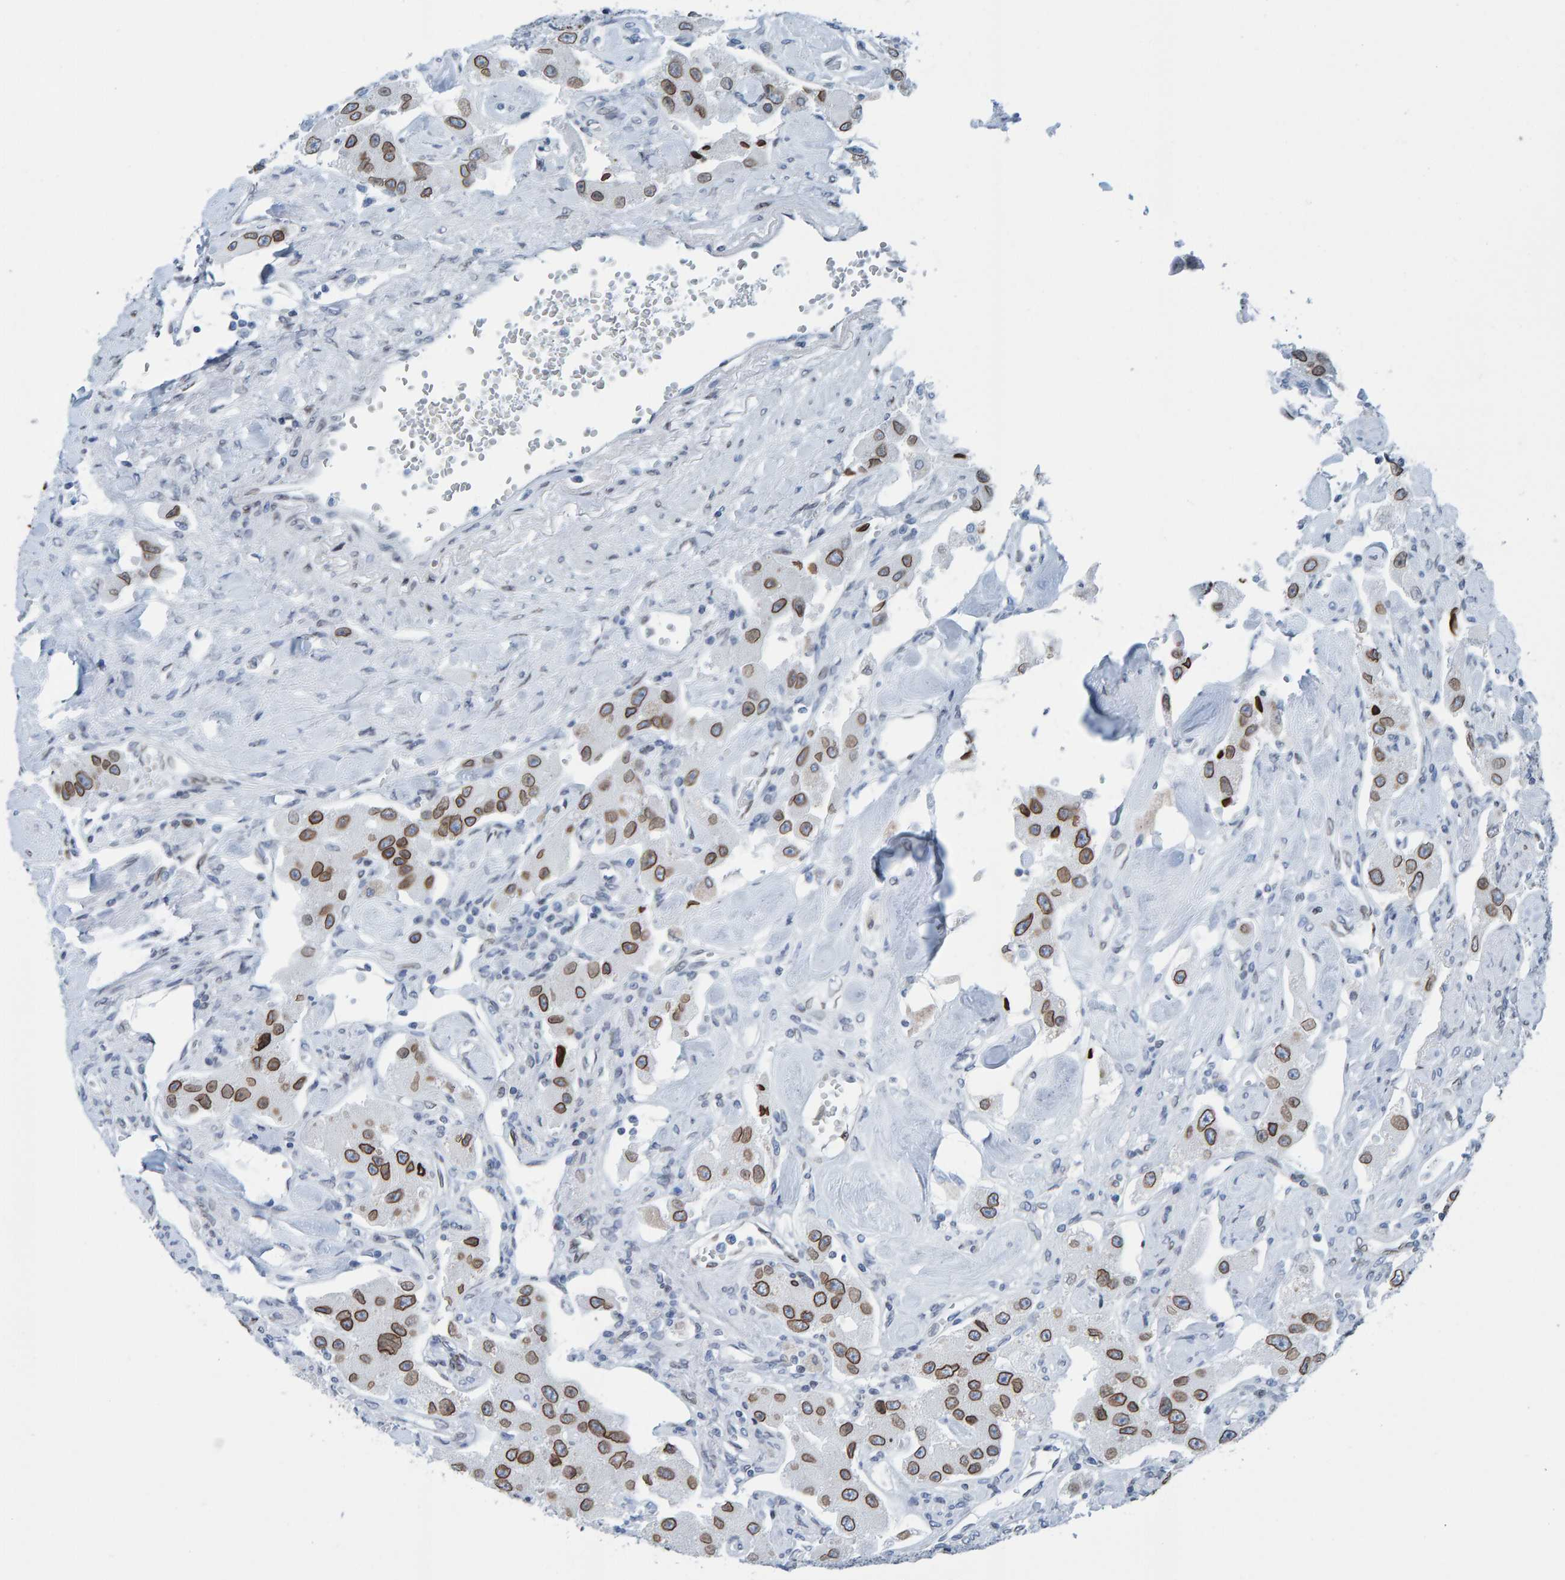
{"staining": {"intensity": "moderate", "quantity": ">75%", "location": "cytoplasmic/membranous,nuclear"}, "tissue": "carcinoid", "cell_type": "Tumor cells", "image_type": "cancer", "snomed": [{"axis": "morphology", "description": "Carcinoid, malignant, NOS"}, {"axis": "topography", "description": "Pancreas"}], "caption": "This histopathology image shows malignant carcinoid stained with IHC to label a protein in brown. The cytoplasmic/membranous and nuclear of tumor cells show moderate positivity for the protein. Nuclei are counter-stained blue.", "gene": "LMNB2", "patient": {"sex": "male", "age": 41}}